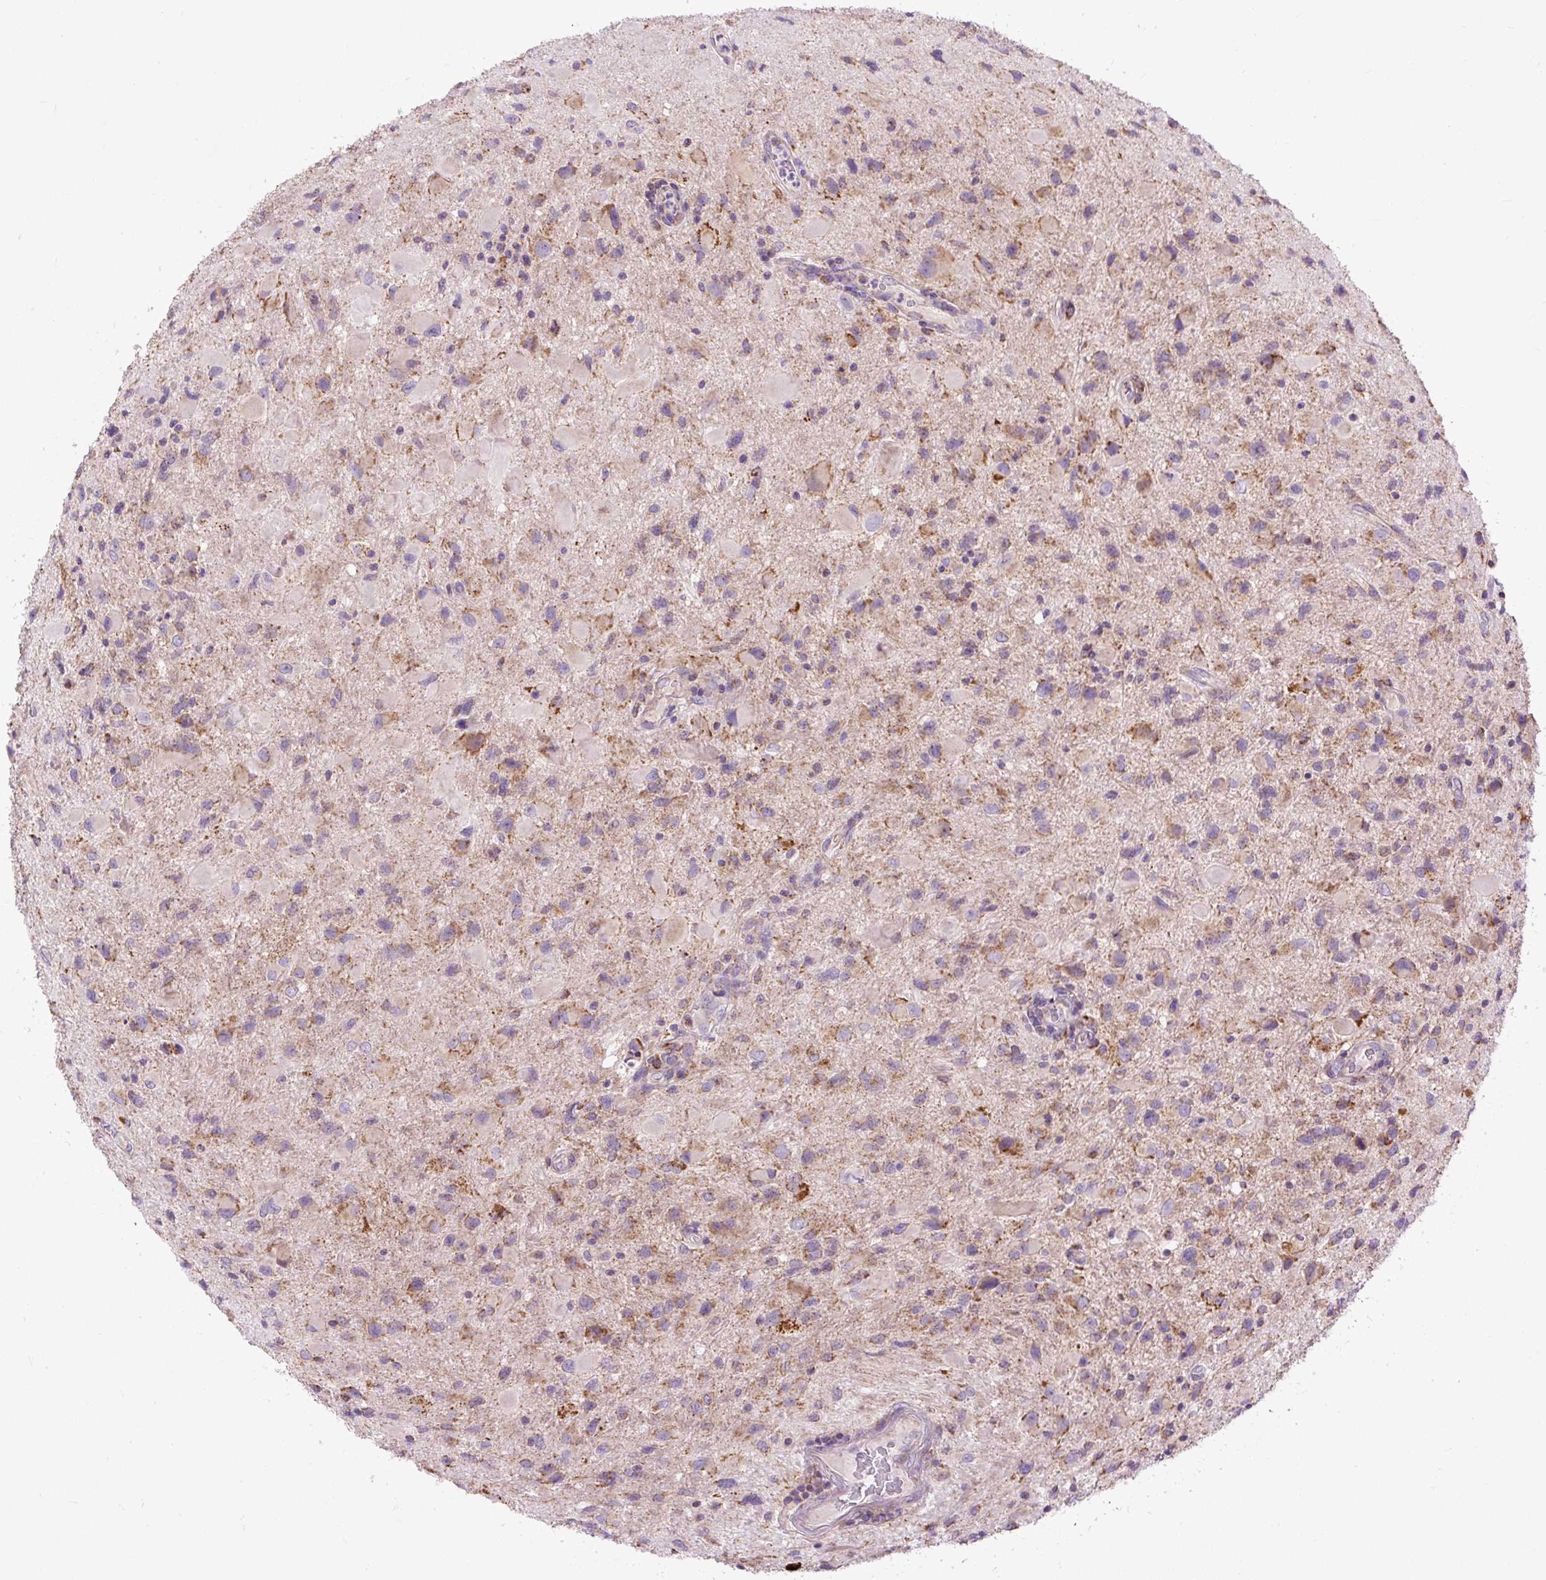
{"staining": {"intensity": "moderate", "quantity": "25%-75%", "location": "cytoplasmic/membranous"}, "tissue": "glioma", "cell_type": "Tumor cells", "image_type": "cancer", "snomed": [{"axis": "morphology", "description": "Glioma, malignant, Low grade"}, {"axis": "topography", "description": "Brain"}], "caption": "Tumor cells show medium levels of moderate cytoplasmic/membranous positivity in about 25%-75% of cells in human glioma. The staining is performed using DAB brown chromogen to label protein expression. The nuclei are counter-stained blue using hematoxylin.", "gene": "TM2D3", "patient": {"sex": "female", "age": 32}}